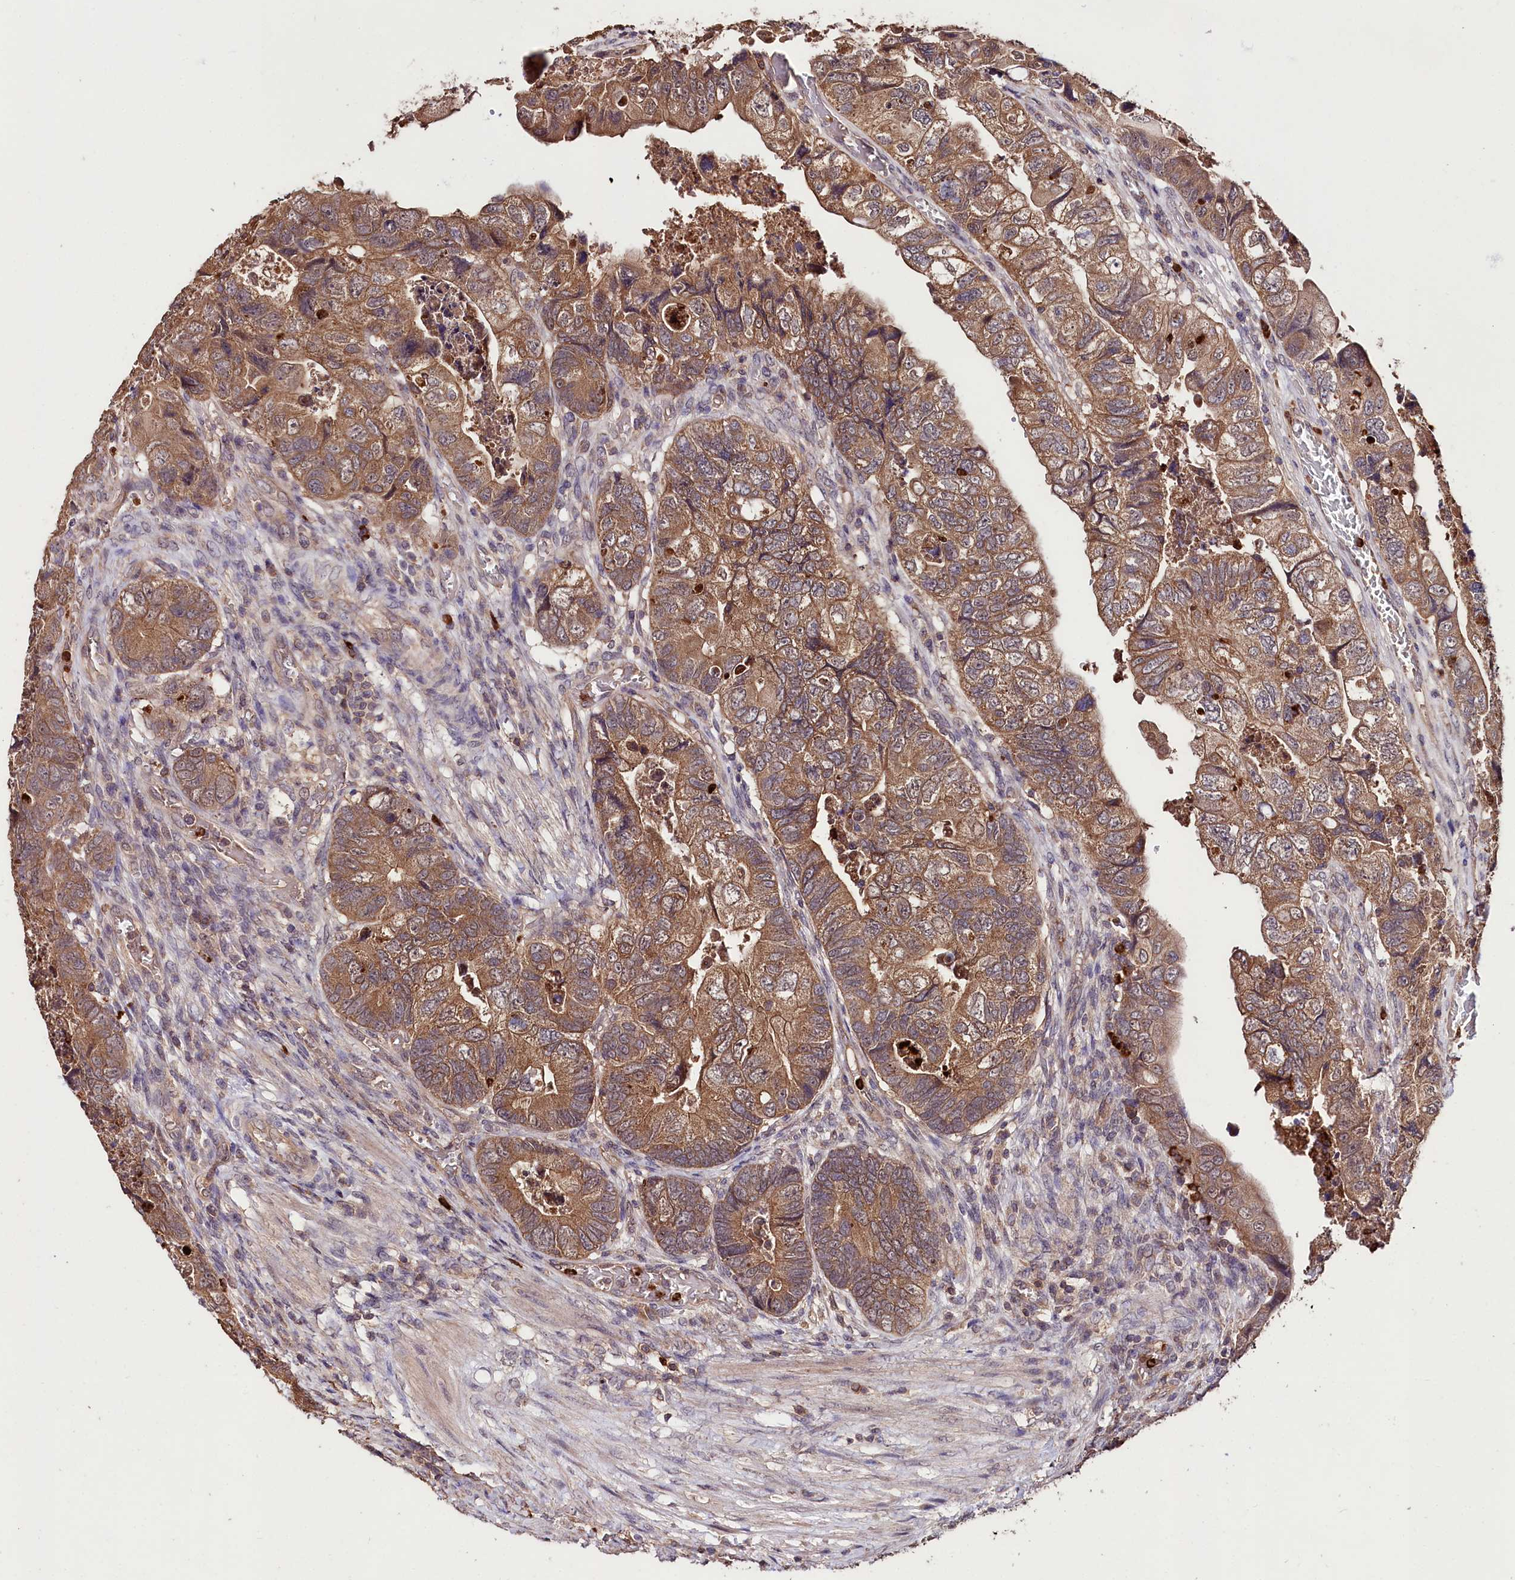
{"staining": {"intensity": "moderate", "quantity": ">75%", "location": "cytoplasmic/membranous"}, "tissue": "colorectal cancer", "cell_type": "Tumor cells", "image_type": "cancer", "snomed": [{"axis": "morphology", "description": "Adenocarcinoma, NOS"}, {"axis": "topography", "description": "Rectum"}], "caption": "Human colorectal adenocarcinoma stained with a brown dye demonstrates moderate cytoplasmic/membranous positive expression in approximately >75% of tumor cells.", "gene": "KLRB1", "patient": {"sex": "male", "age": 63}}